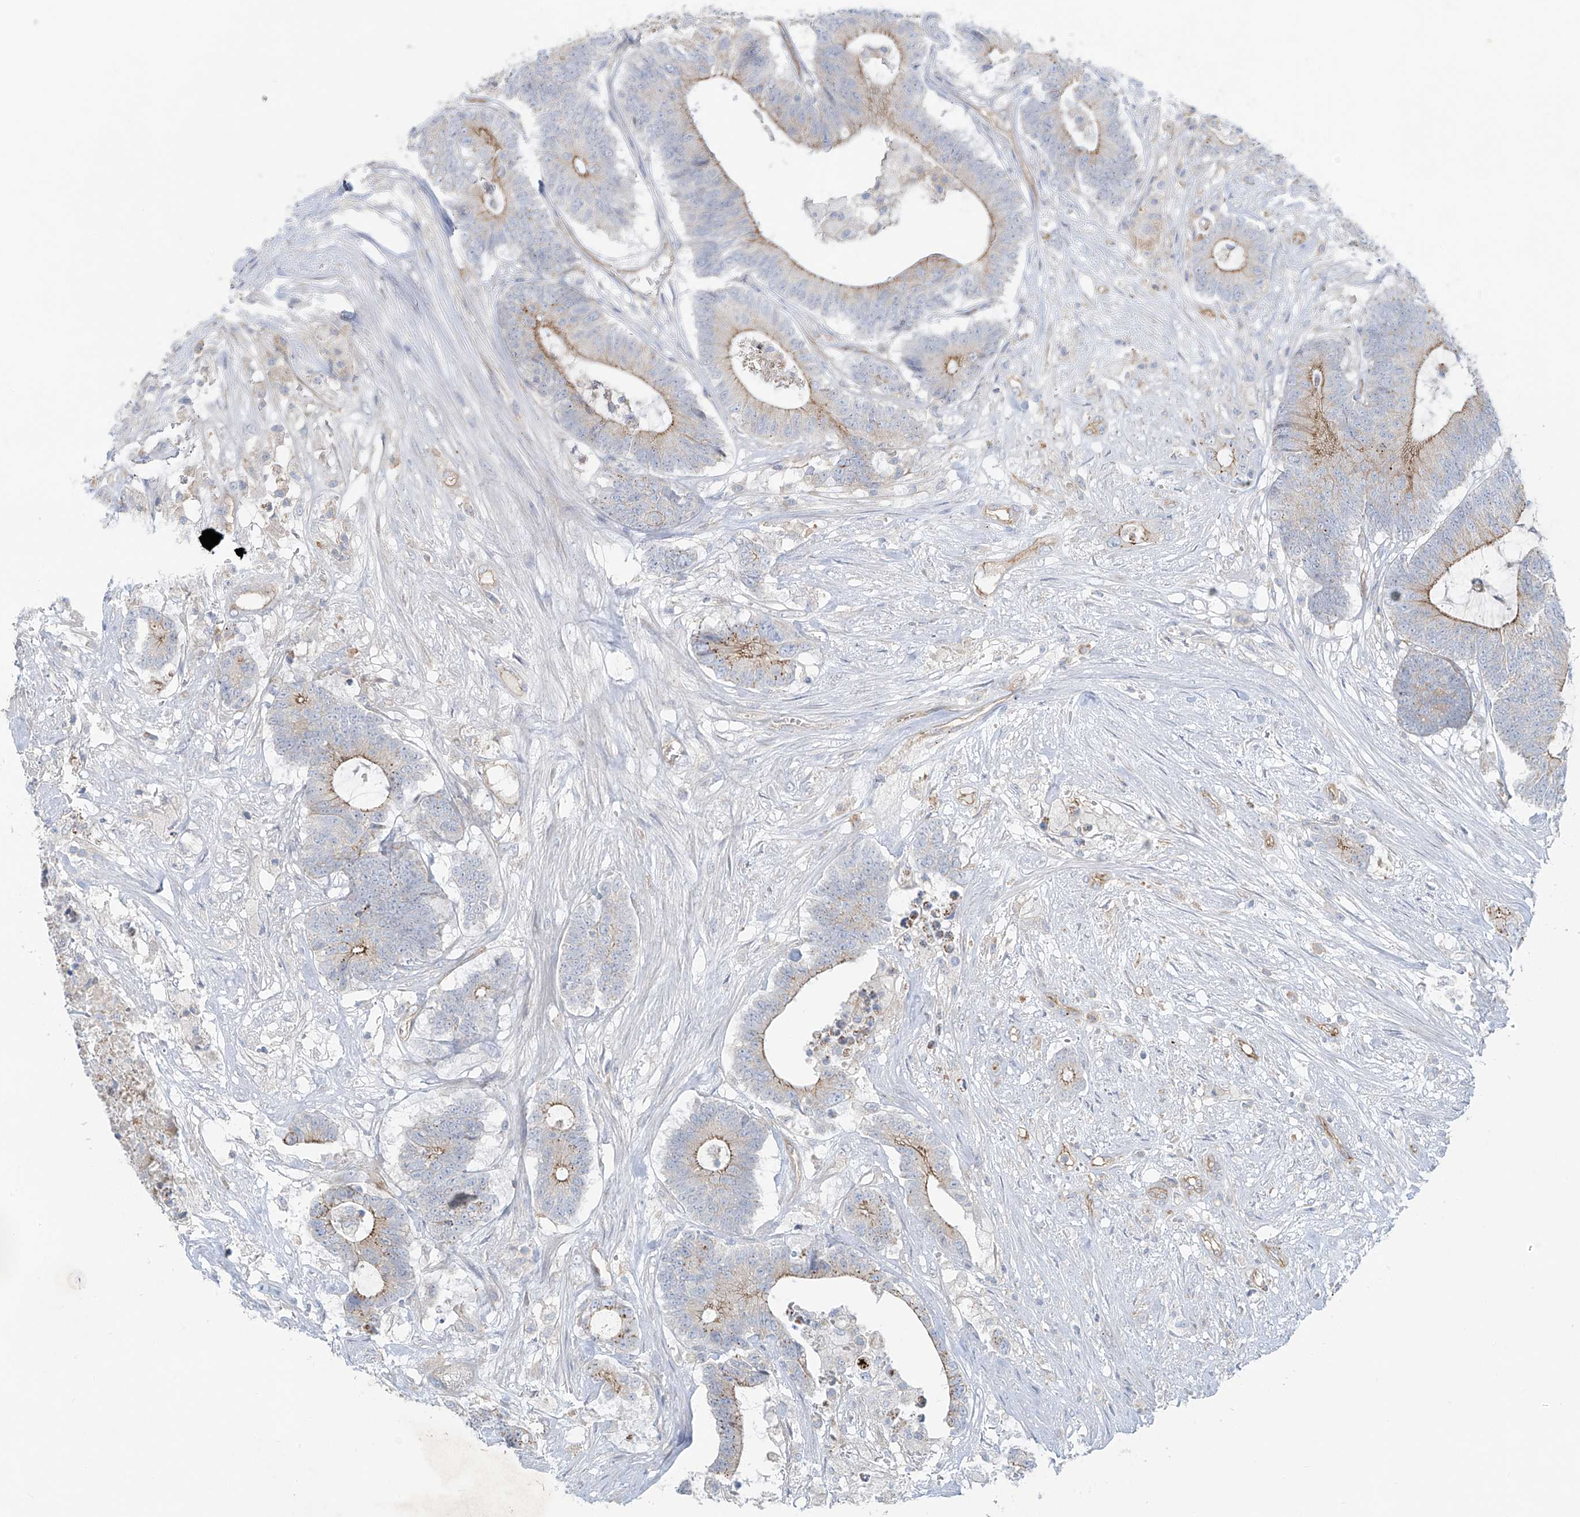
{"staining": {"intensity": "moderate", "quantity": "25%-75%", "location": "cytoplasmic/membranous"}, "tissue": "colorectal cancer", "cell_type": "Tumor cells", "image_type": "cancer", "snomed": [{"axis": "morphology", "description": "Adenocarcinoma, NOS"}, {"axis": "topography", "description": "Colon"}], "caption": "A micrograph of human adenocarcinoma (colorectal) stained for a protein displays moderate cytoplasmic/membranous brown staining in tumor cells.", "gene": "VAMP5", "patient": {"sex": "female", "age": 84}}